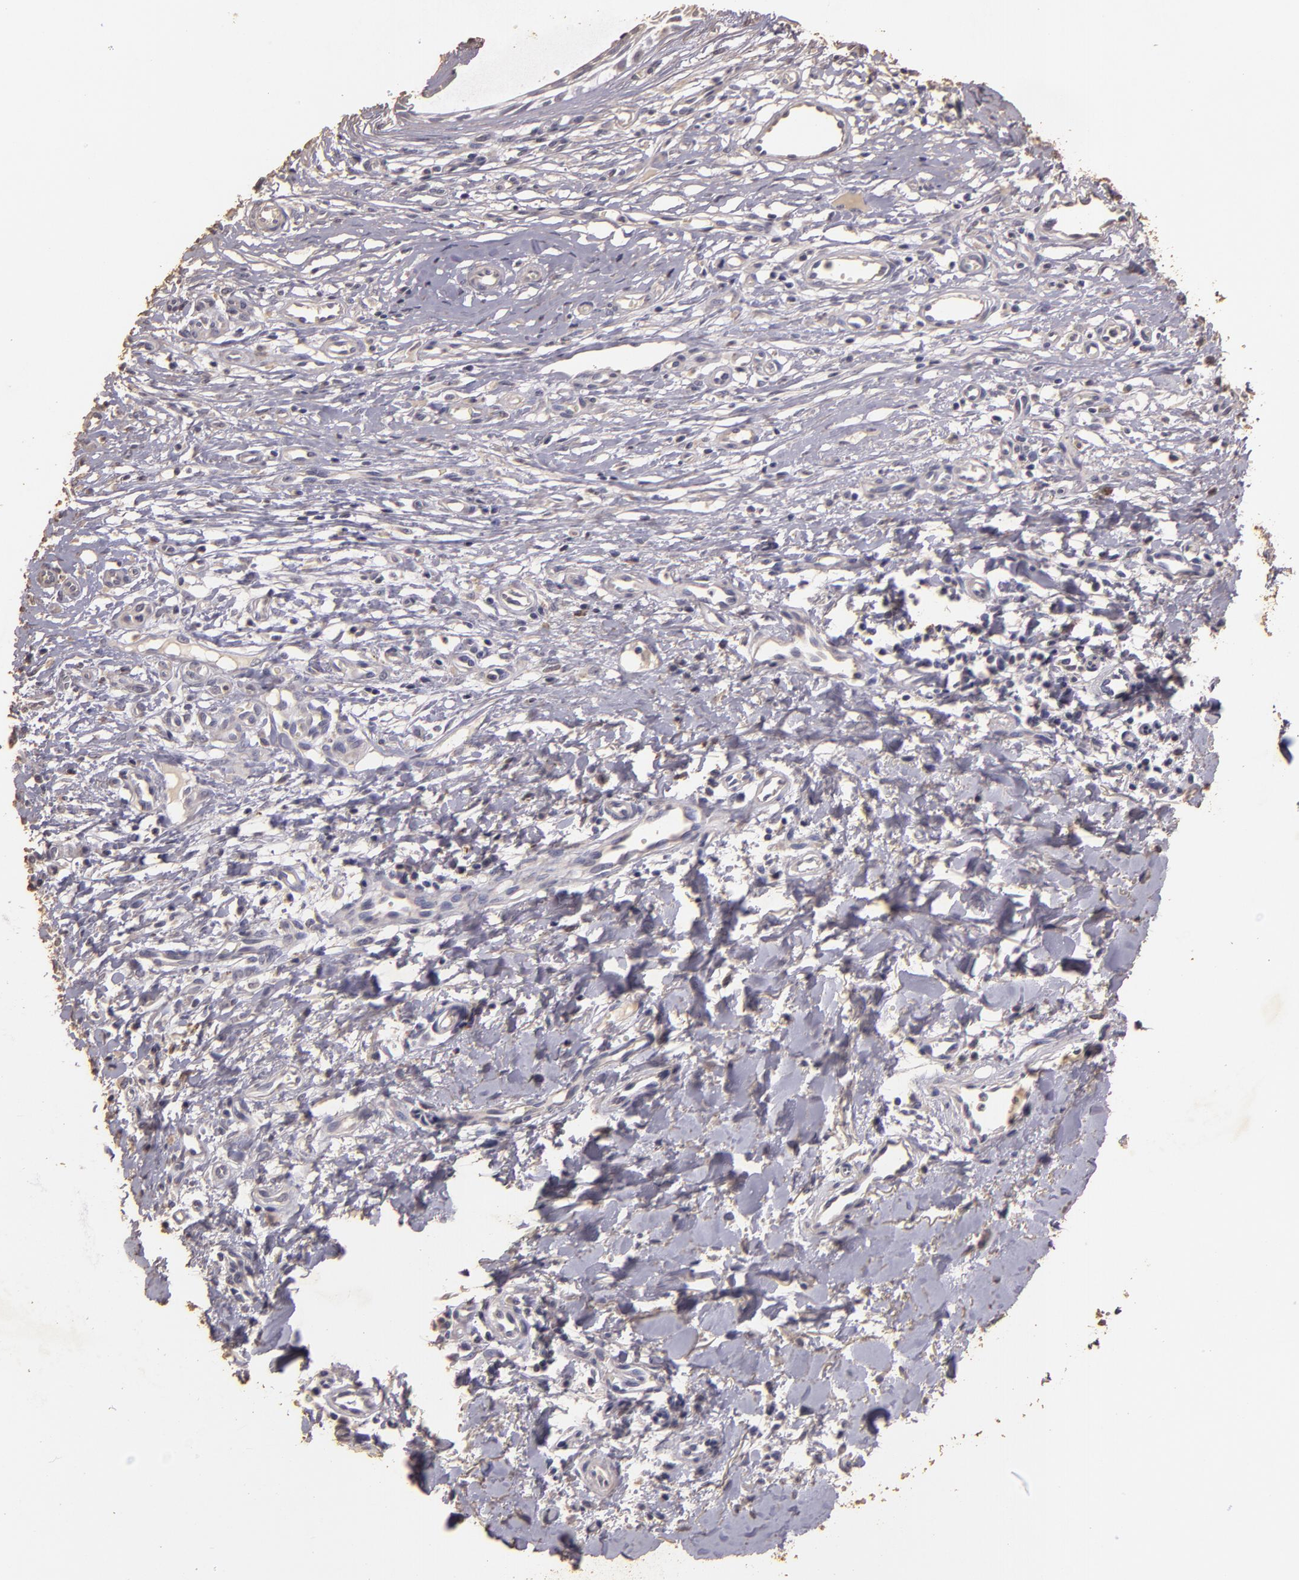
{"staining": {"intensity": "negative", "quantity": "none", "location": "none"}, "tissue": "skin cancer", "cell_type": "Tumor cells", "image_type": "cancer", "snomed": [{"axis": "morphology", "description": "Basal cell carcinoma"}, {"axis": "topography", "description": "Skin"}], "caption": "DAB (3,3'-diaminobenzidine) immunohistochemical staining of human basal cell carcinoma (skin) shows no significant expression in tumor cells.", "gene": "BCL2L13", "patient": {"sex": "male", "age": 75}}